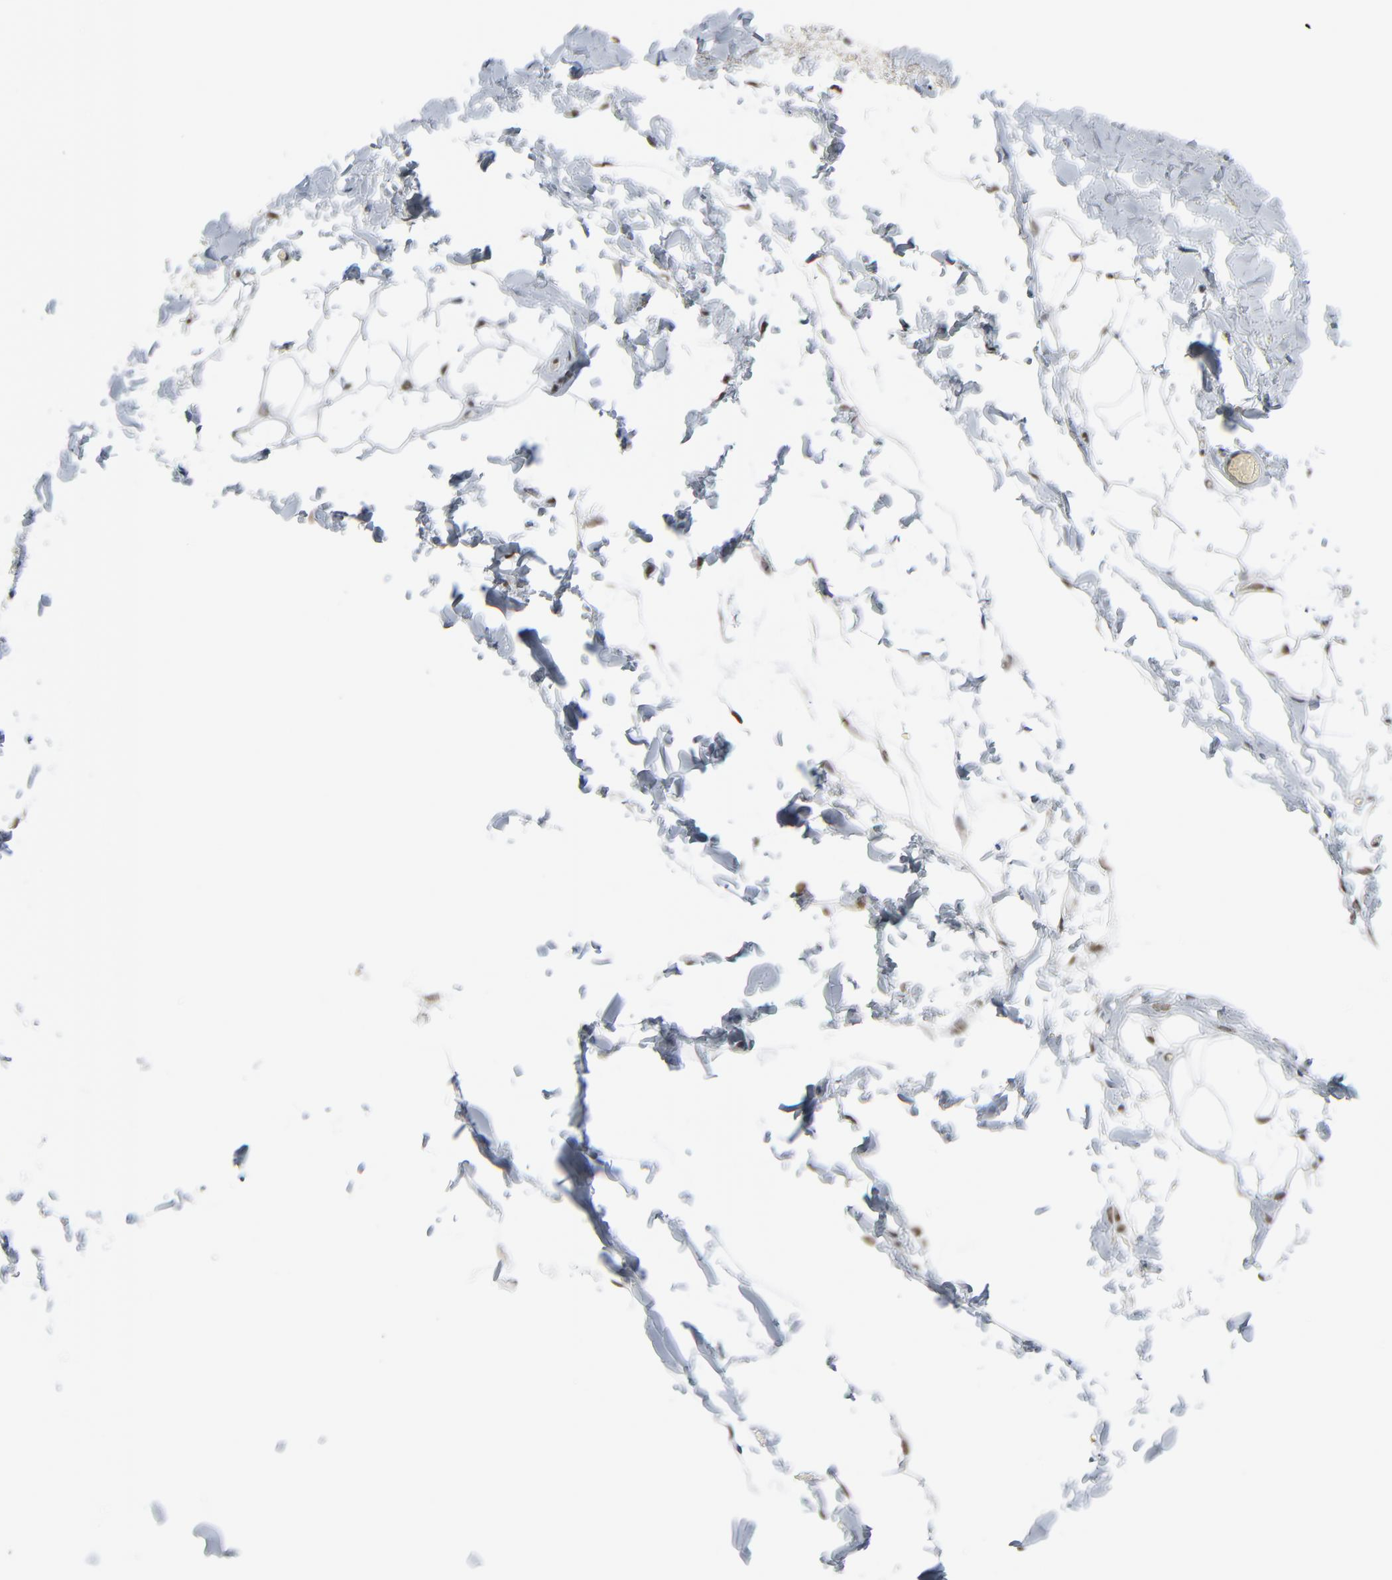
{"staining": {"intensity": "moderate", "quantity": ">75%", "location": "nuclear"}, "tissue": "adipose tissue", "cell_type": "Adipocytes", "image_type": "normal", "snomed": [{"axis": "morphology", "description": "Normal tissue, NOS"}, {"axis": "topography", "description": "Soft tissue"}], "caption": "Immunohistochemical staining of unremarkable adipose tissue reveals >75% levels of moderate nuclear protein positivity in approximately >75% of adipocytes.", "gene": "CUX1", "patient": {"sex": "male", "age": 26}}